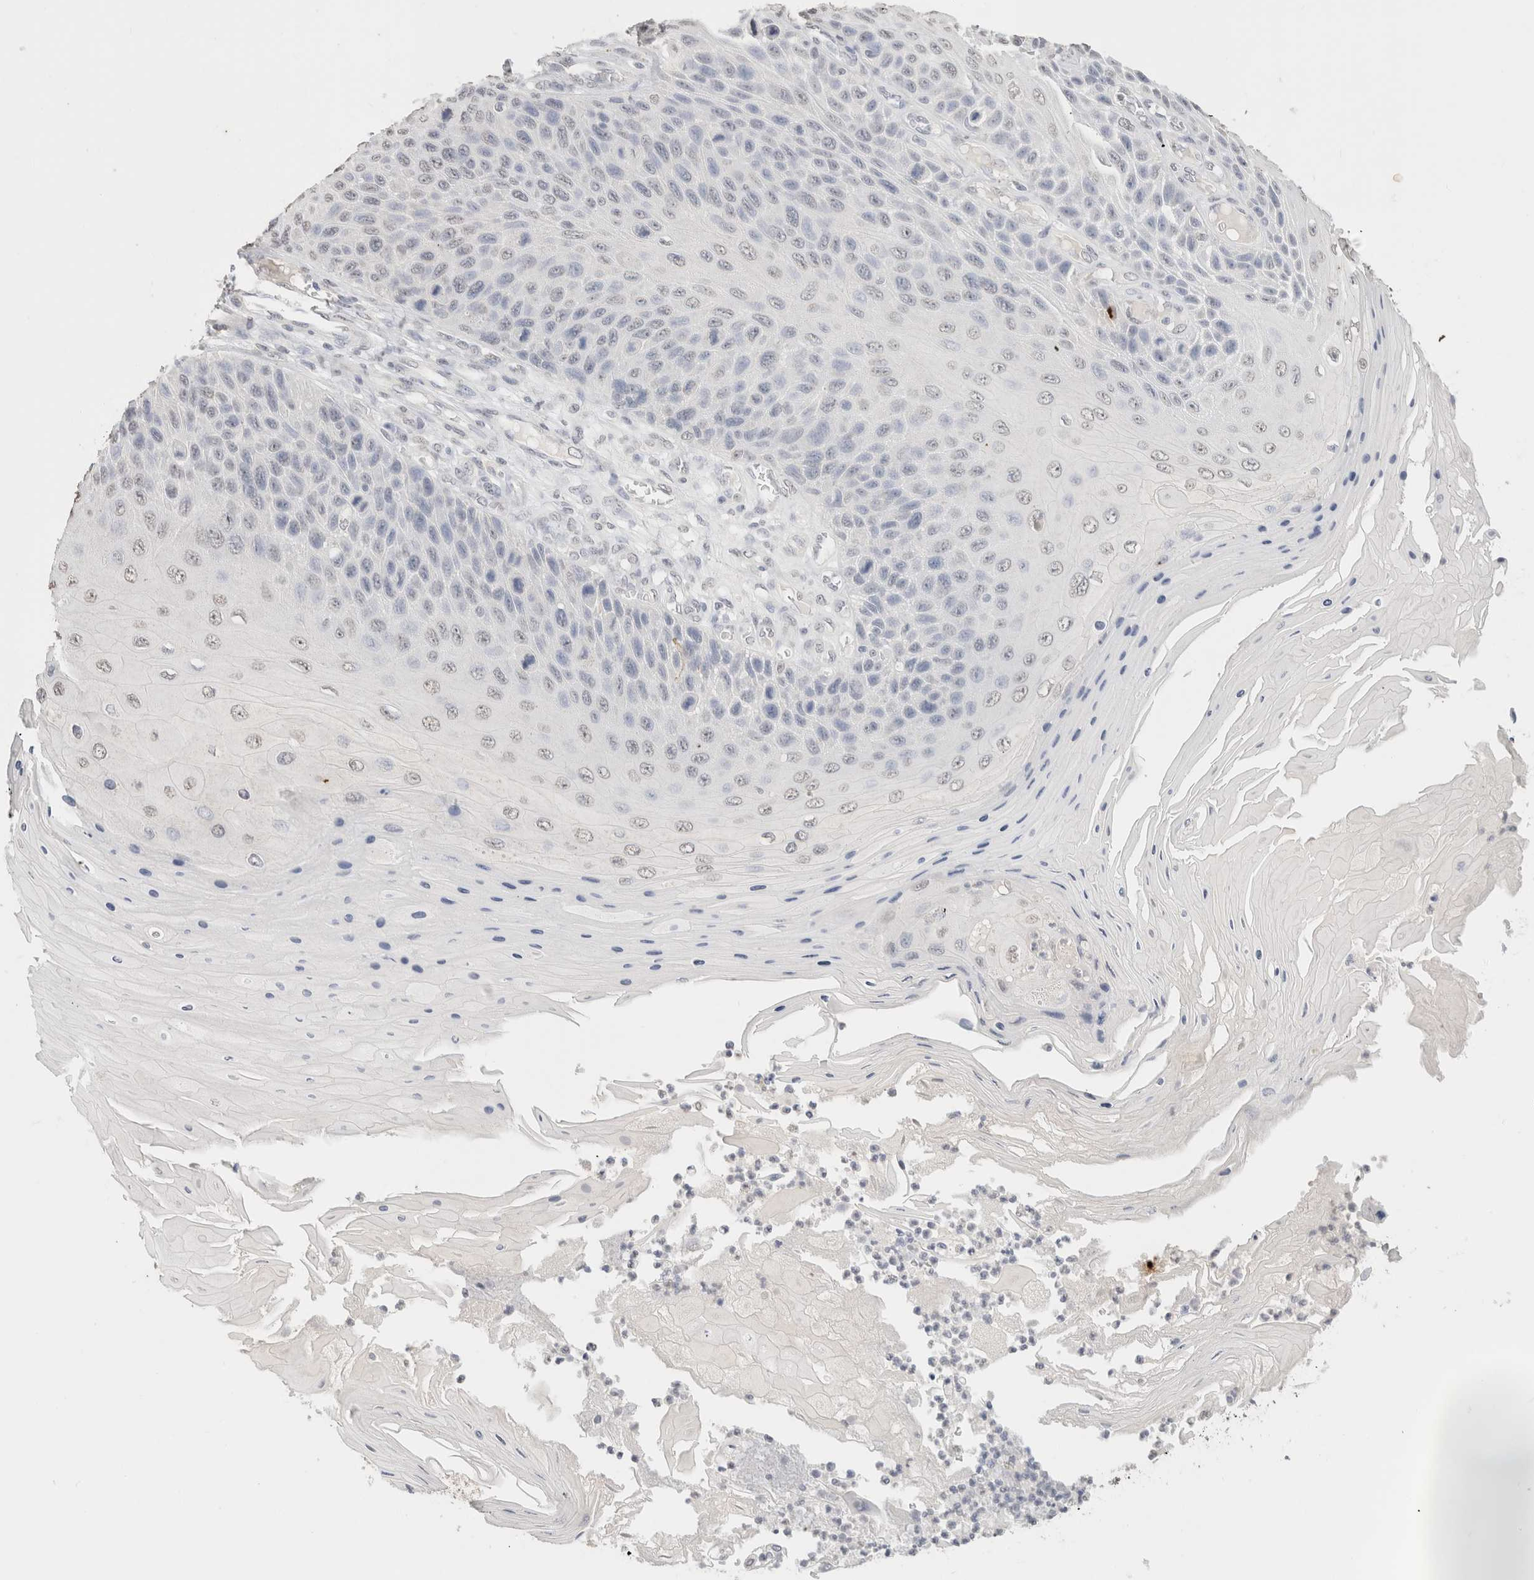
{"staining": {"intensity": "negative", "quantity": "none", "location": "none"}, "tissue": "skin cancer", "cell_type": "Tumor cells", "image_type": "cancer", "snomed": [{"axis": "morphology", "description": "Squamous cell carcinoma, NOS"}, {"axis": "topography", "description": "Skin"}], "caption": "Immunohistochemical staining of human skin cancer (squamous cell carcinoma) demonstrates no significant staining in tumor cells.", "gene": "CD80", "patient": {"sex": "female", "age": 88}}